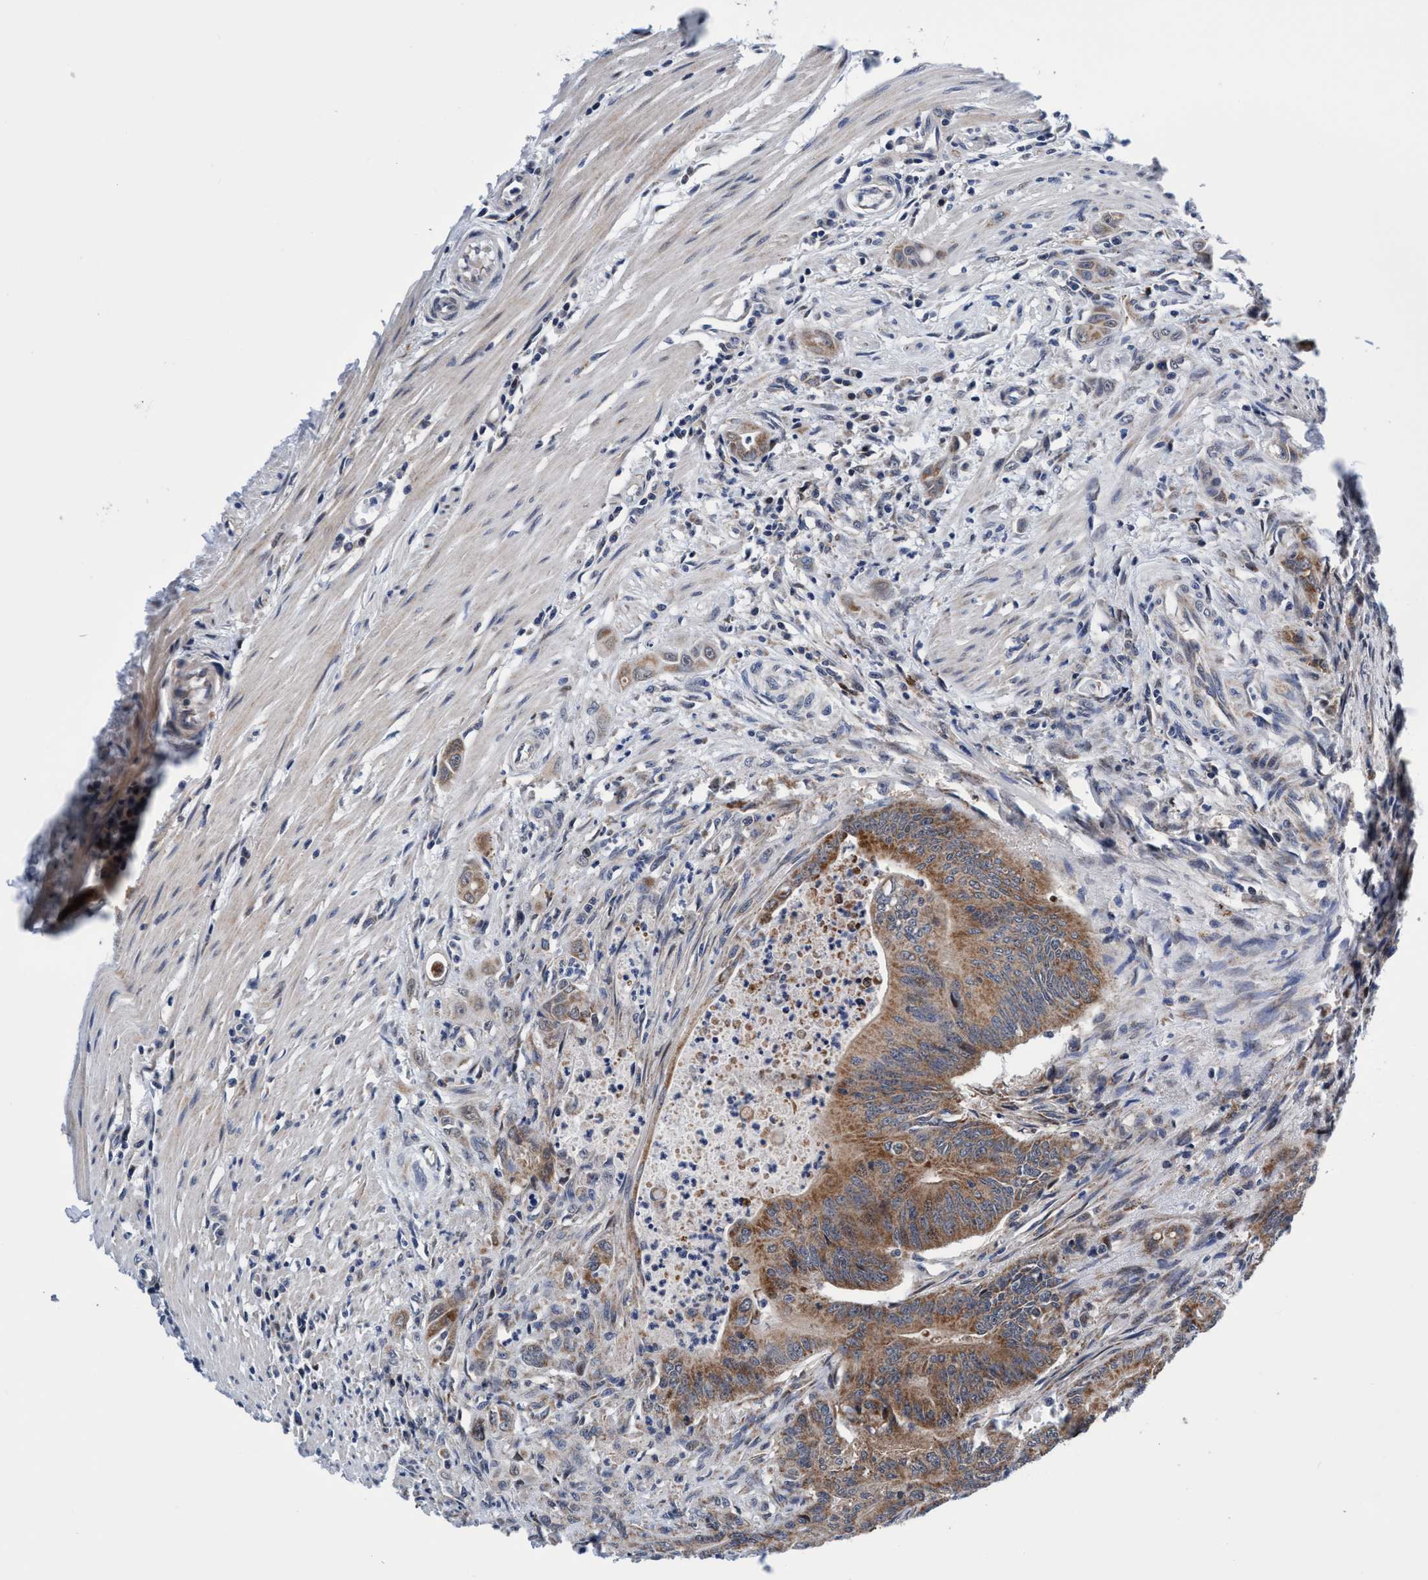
{"staining": {"intensity": "moderate", "quantity": ">75%", "location": "cytoplasmic/membranous"}, "tissue": "colorectal cancer", "cell_type": "Tumor cells", "image_type": "cancer", "snomed": [{"axis": "morphology", "description": "Adenoma, NOS"}, {"axis": "morphology", "description": "Adenocarcinoma, NOS"}, {"axis": "topography", "description": "Colon"}], "caption": "Colorectal cancer tissue displays moderate cytoplasmic/membranous expression in approximately >75% of tumor cells, visualized by immunohistochemistry.", "gene": "AGAP2", "patient": {"sex": "male", "age": 79}}